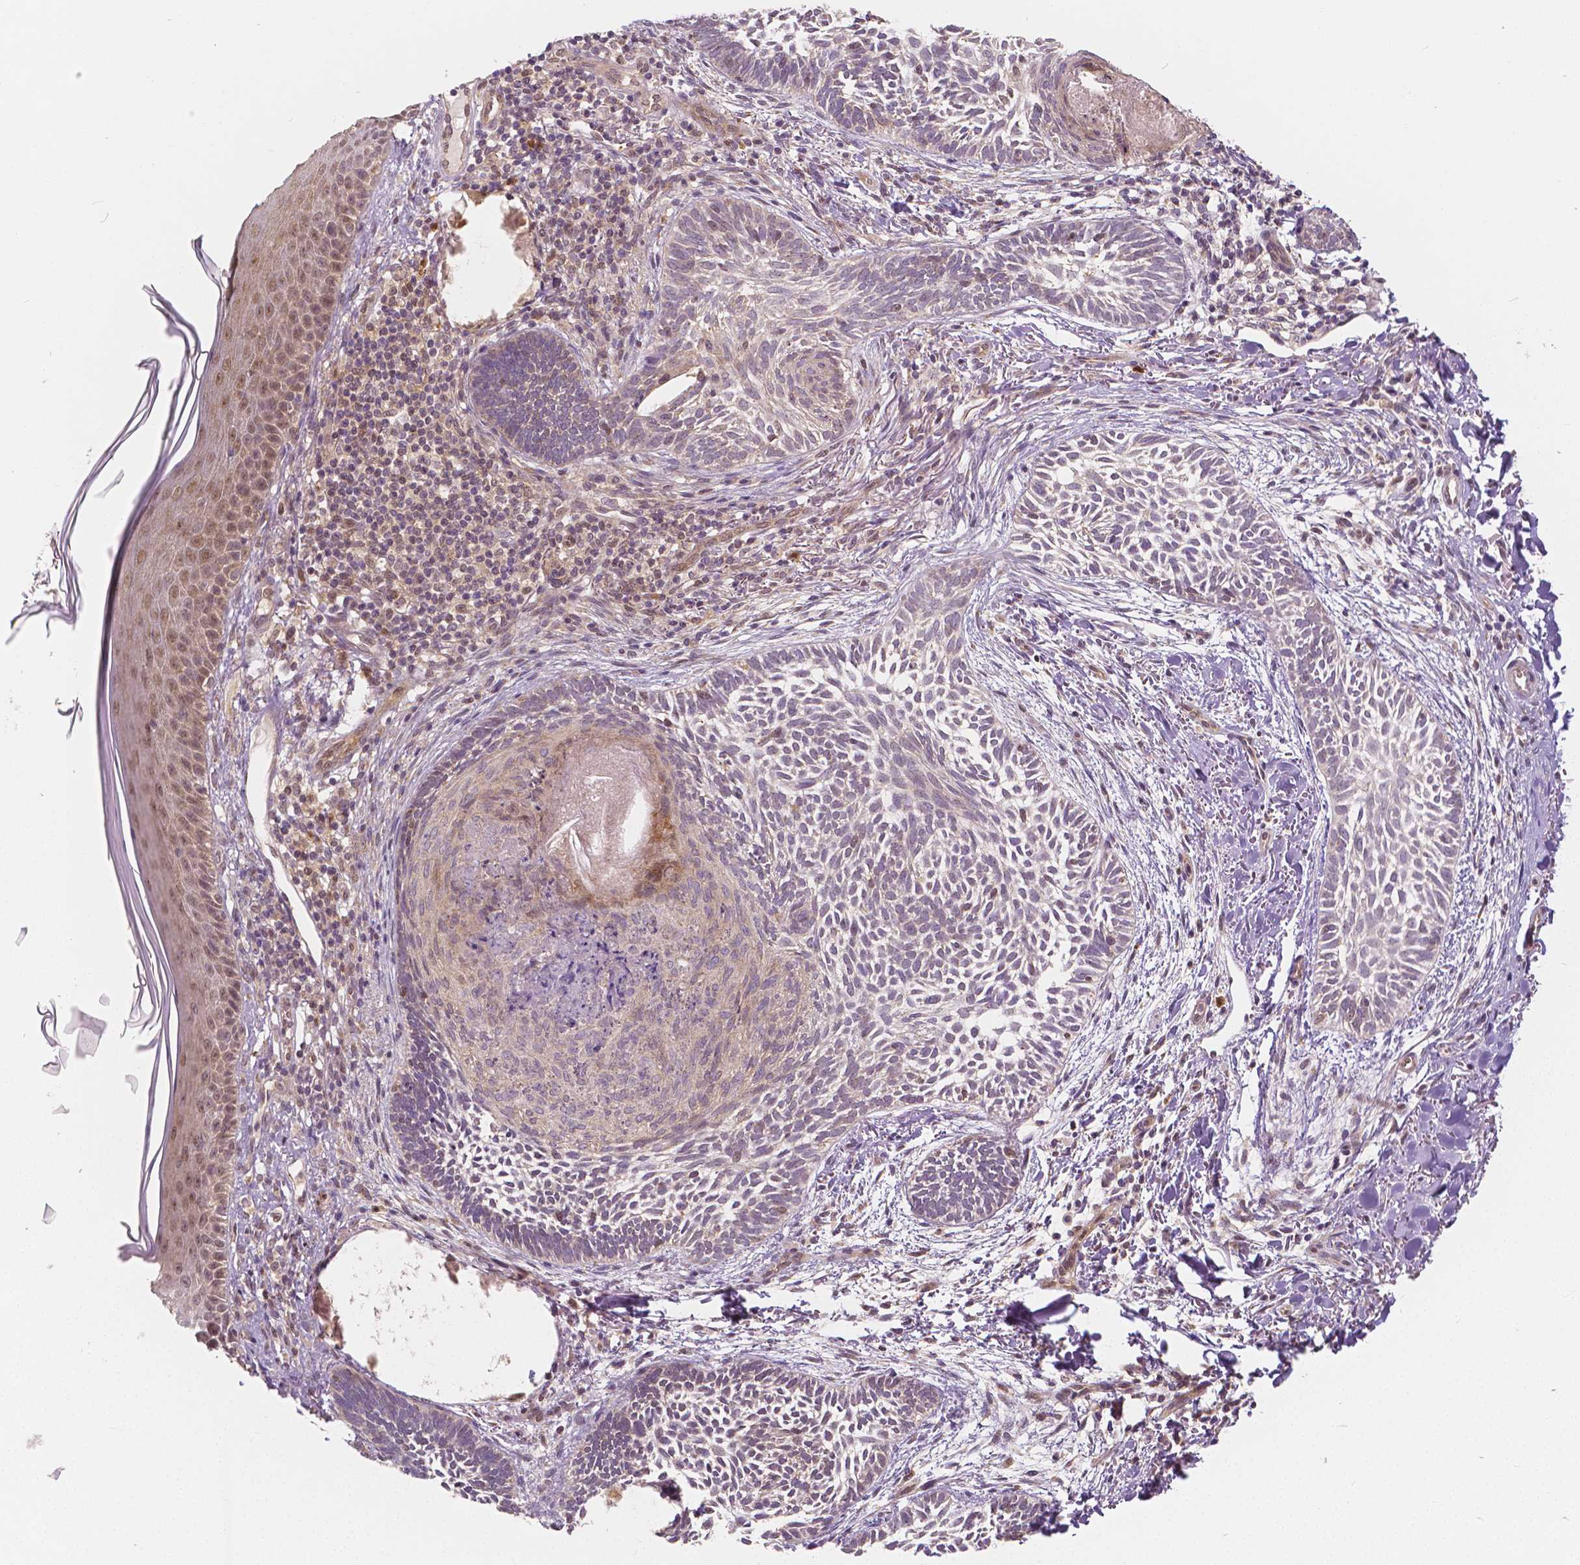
{"staining": {"intensity": "weak", "quantity": "<25%", "location": "cytoplasmic/membranous"}, "tissue": "skin cancer", "cell_type": "Tumor cells", "image_type": "cancer", "snomed": [{"axis": "morphology", "description": "Normal tissue, NOS"}, {"axis": "morphology", "description": "Basal cell carcinoma"}, {"axis": "topography", "description": "Skin"}], "caption": "Tumor cells show no significant protein expression in basal cell carcinoma (skin). (DAB IHC with hematoxylin counter stain).", "gene": "NAPRT", "patient": {"sex": "male", "age": 46}}